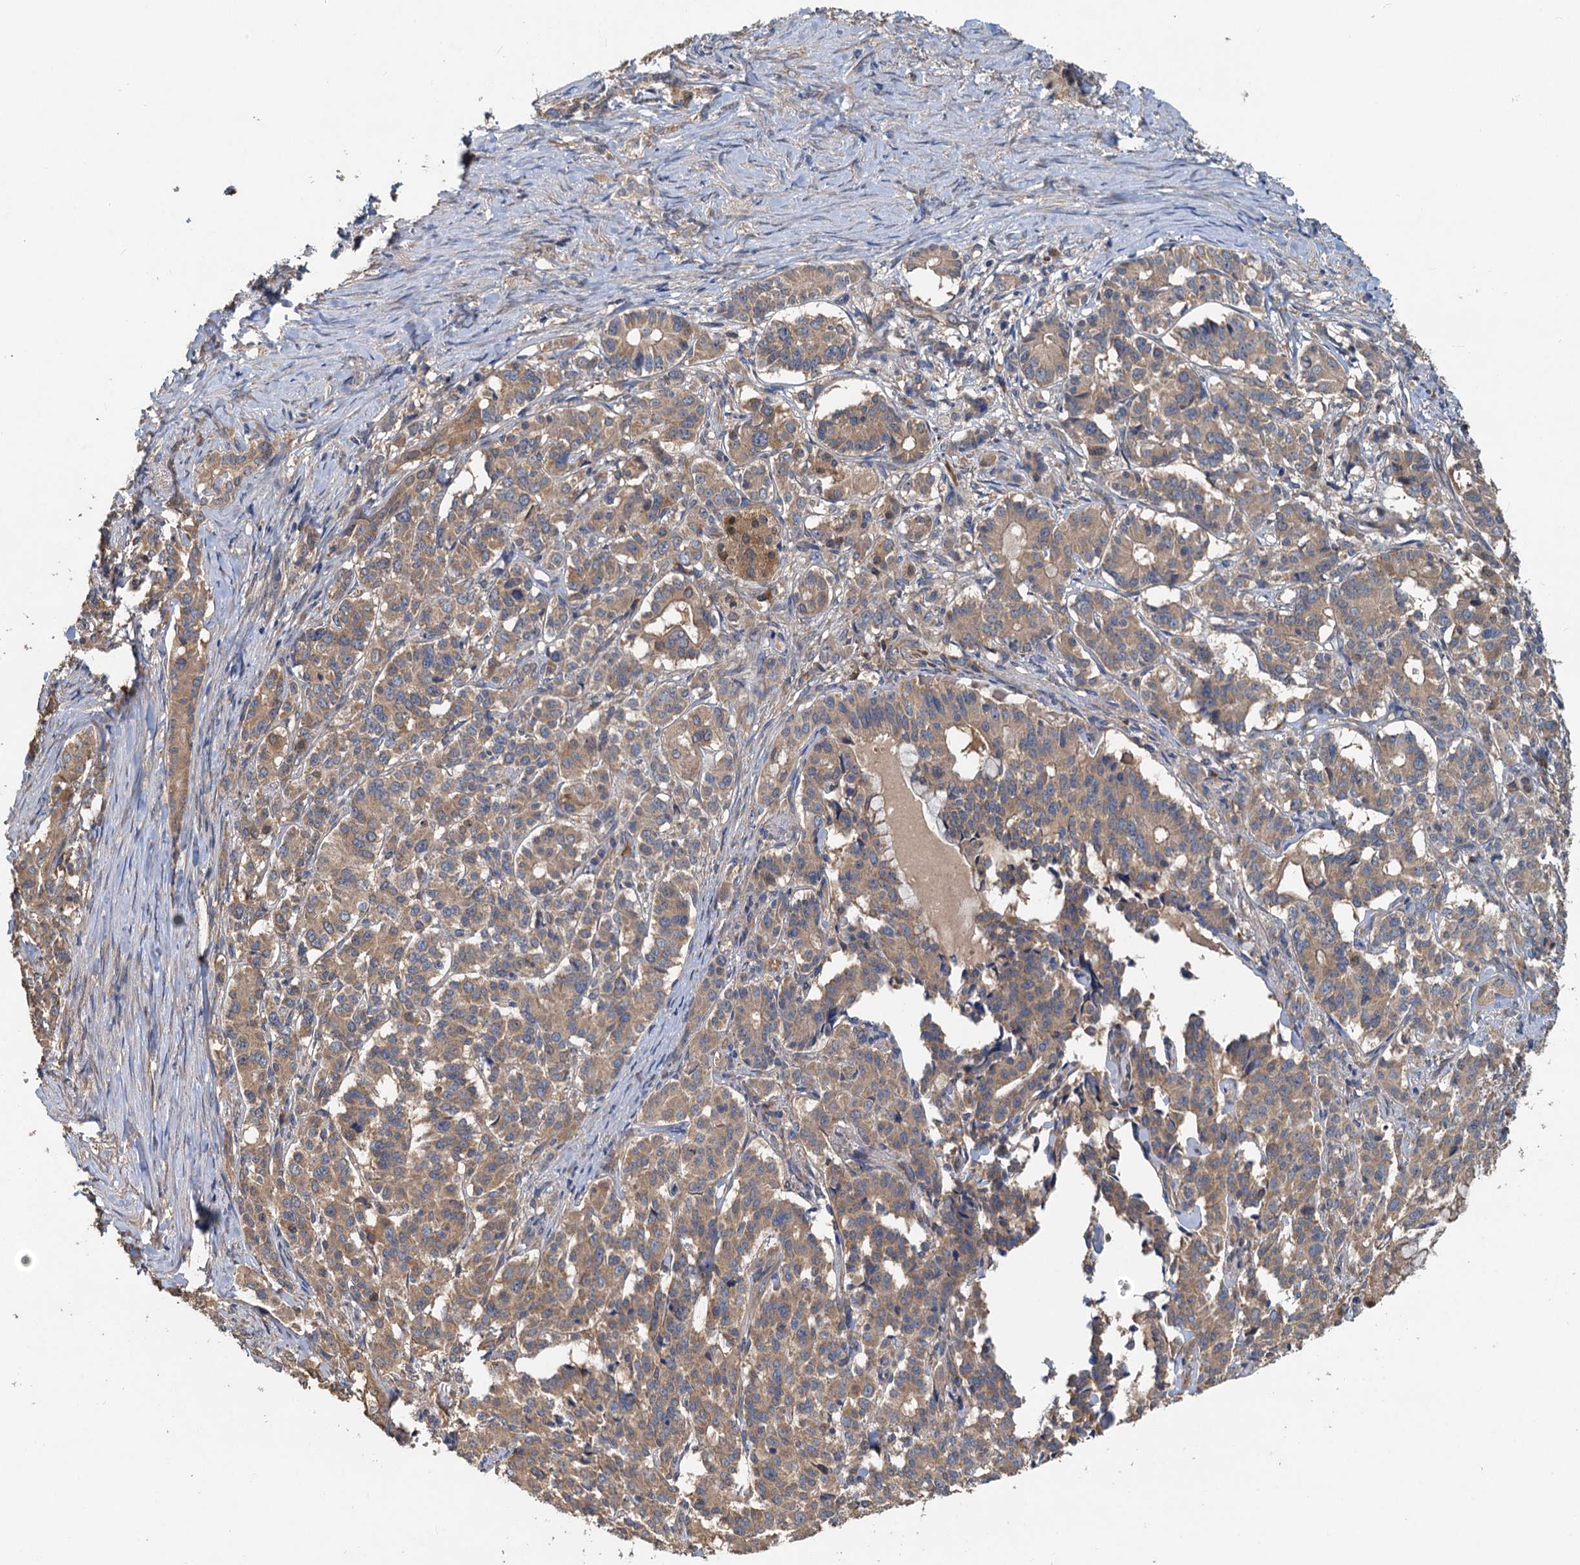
{"staining": {"intensity": "moderate", "quantity": ">75%", "location": "cytoplasmic/membranous"}, "tissue": "pancreatic cancer", "cell_type": "Tumor cells", "image_type": "cancer", "snomed": [{"axis": "morphology", "description": "Adenocarcinoma, NOS"}, {"axis": "topography", "description": "Pancreas"}], "caption": "High-power microscopy captured an immunohistochemistry photomicrograph of pancreatic adenocarcinoma, revealing moderate cytoplasmic/membranous staining in about >75% of tumor cells.", "gene": "HYI", "patient": {"sex": "female", "age": 74}}